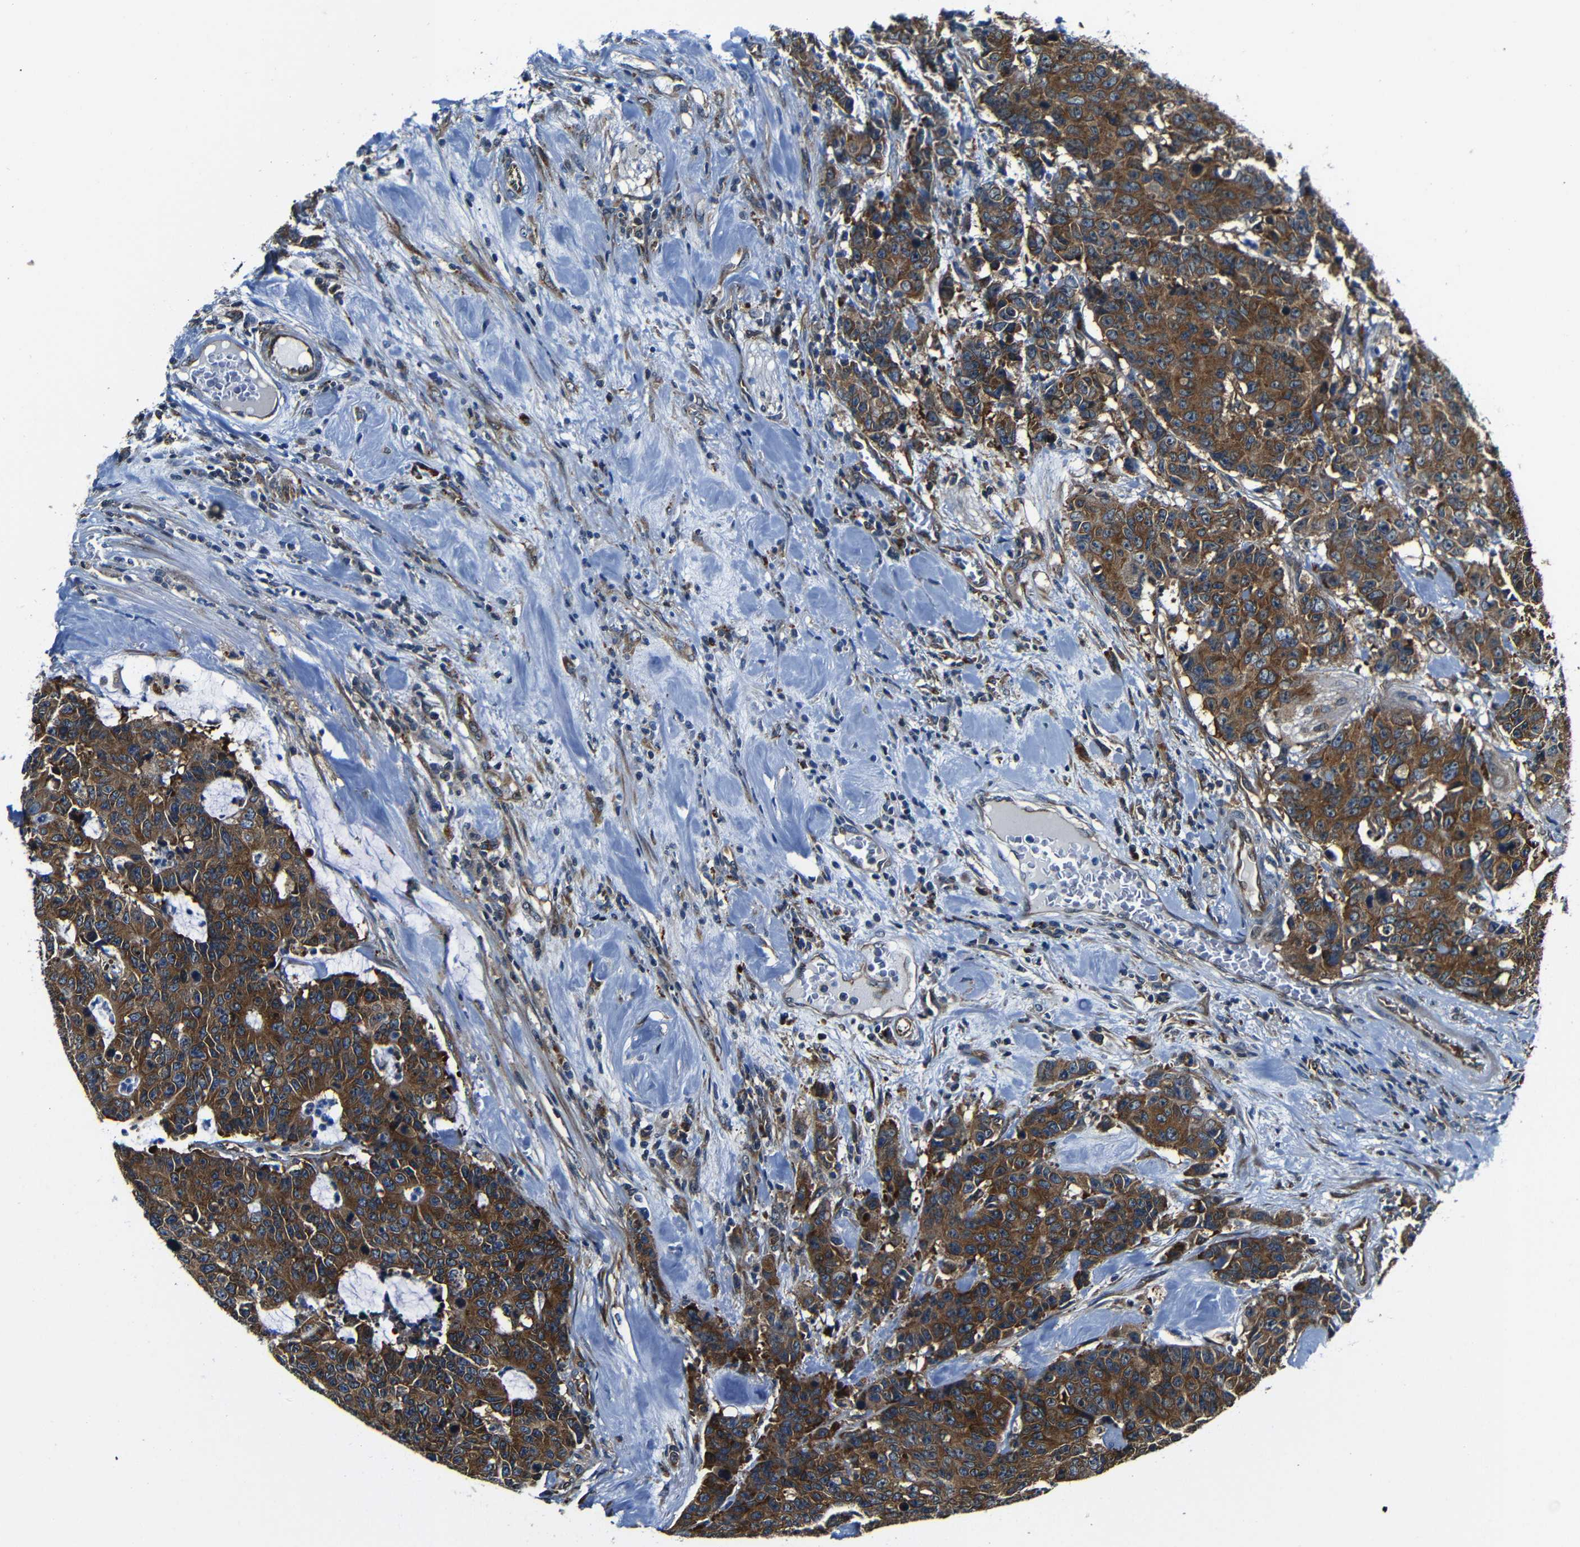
{"staining": {"intensity": "strong", "quantity": ">75%", "location": "cytoplasmic/membranous"}, "tissue": "colorectal cancer", "cell_type": "Tumor cells", "image_type": "cancer", "snomed": [{"axis": "morphology", "description": "Adenocarcinoma, NOS"}, {"axis": "topography", "description": "Colon"}], "caption": "Protein staining by immunohistochemistry reveals strong cytoplasmic/membranous staining in approximately >75% of tumor cells in adenocarcinoma (colorectal).", "gene": "ABCE1", "patient": {"sex": "female", "age": 86}}